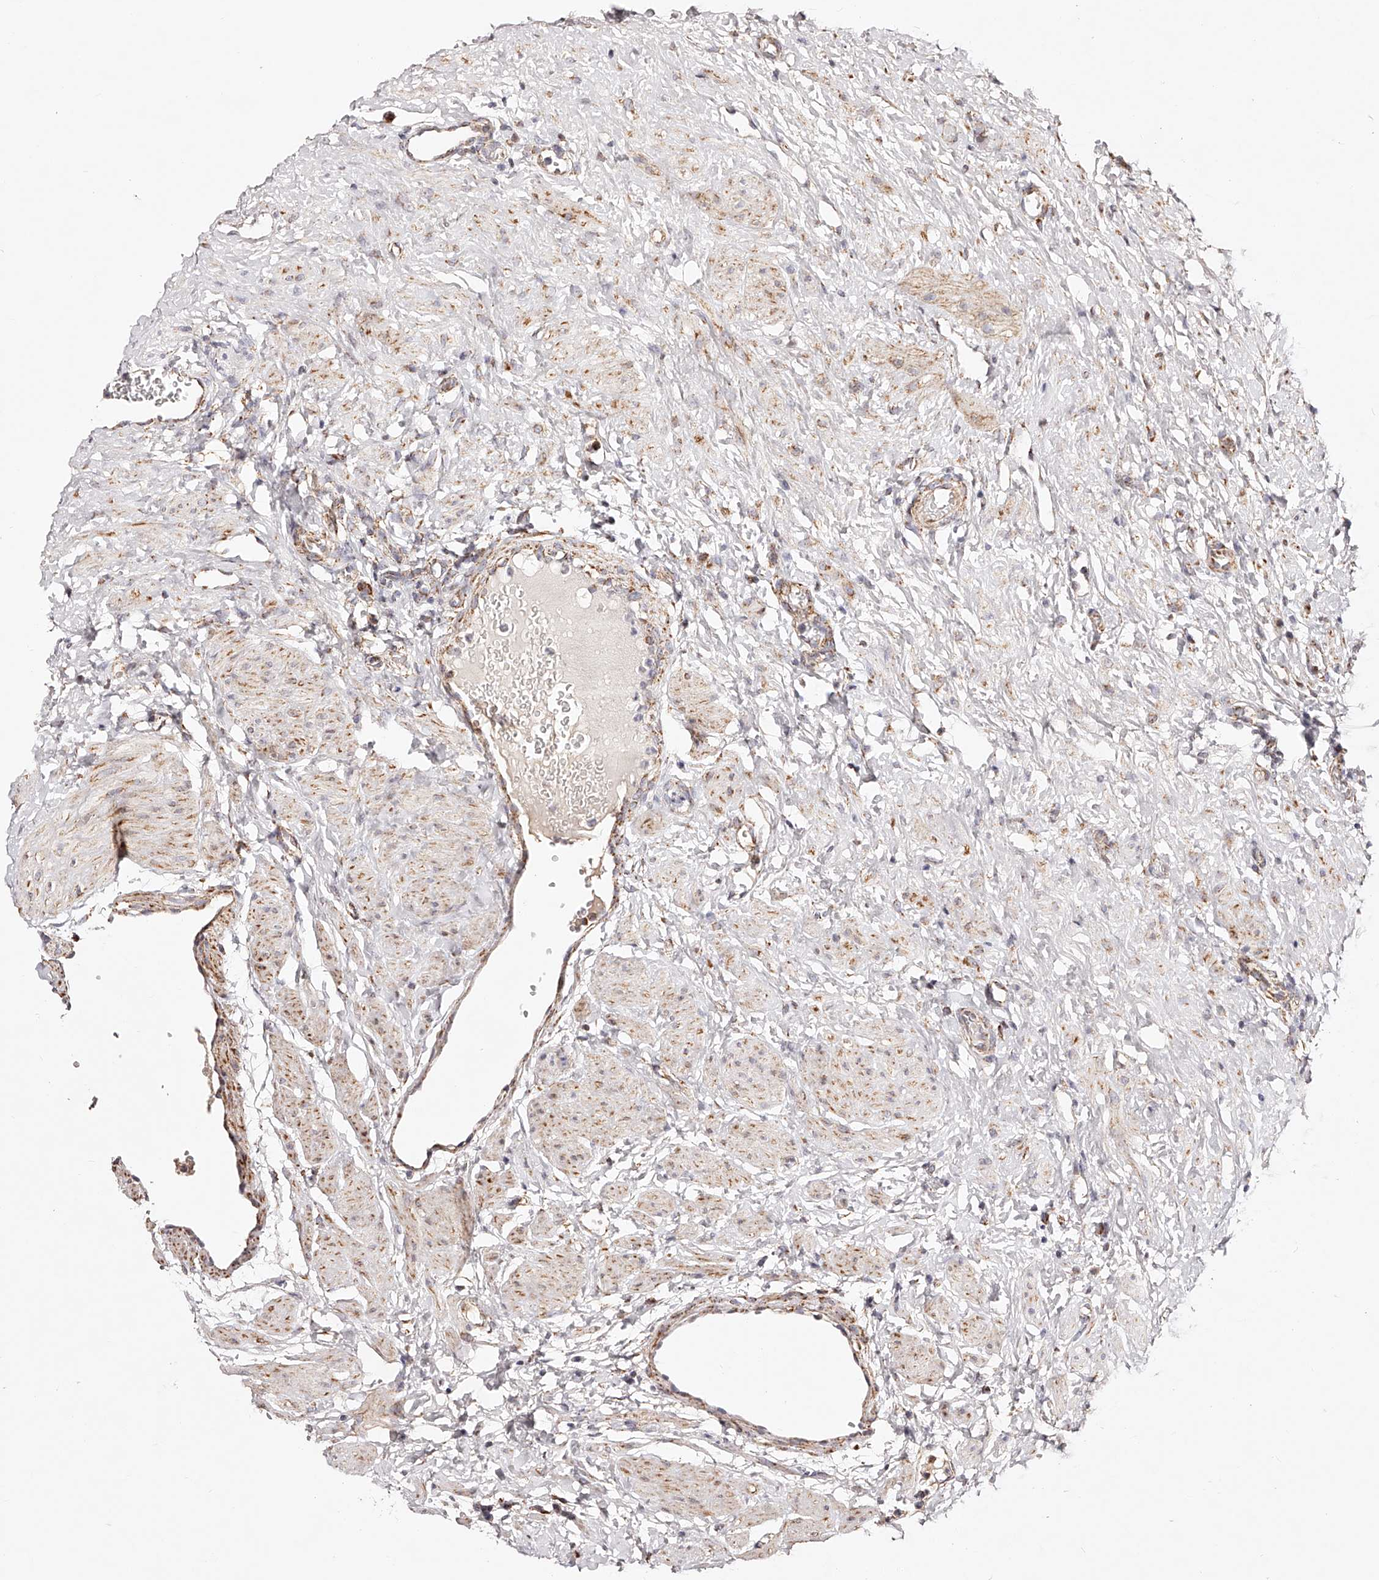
{"staining": {"intensity": "negative", "quantity": "none", "location": "none"}, "tissue": "ovary", "cell_type": "Ovarian stroma cells", "image_type": "normal", "snomed": [{"axis": "morphology", "description": "Normal tissue, NOS"}, {"axis": "morphology", "description": "Cyst, NOS"}, {"axis": "topography", "description": "Ovary"}], "caption": "DAB immunohistochemical staining of unremarkable human ovary demonstrates no significant expression in ovarian stroma cells.", "gene": "NDUFV3", "patient": {"sex": "female", "age": 33}}